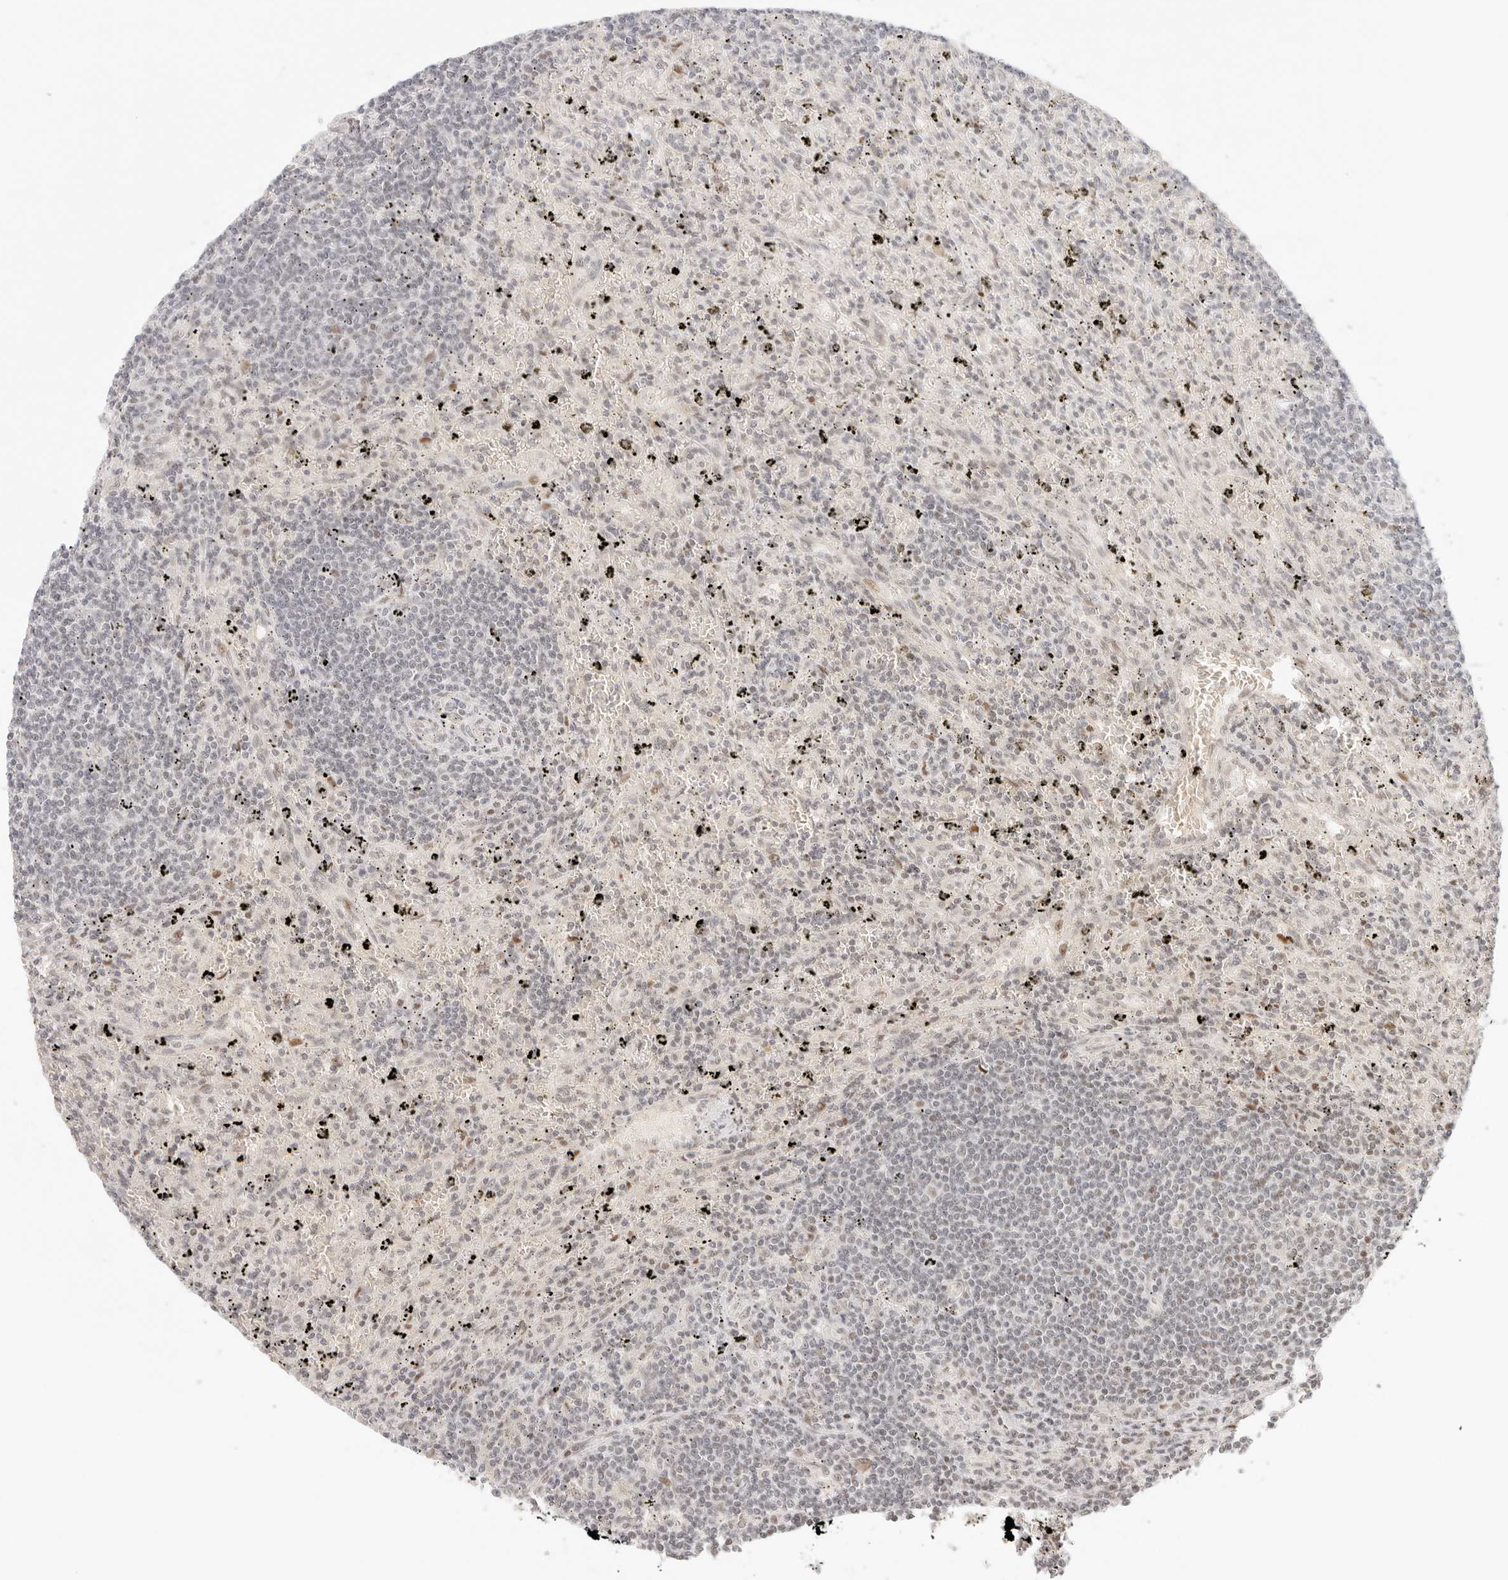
{"staining": {"intensity": "negative", "quantity": "none", "location": "none"}, "tissue": "lymphoma", "cell_type": "Tumor cells", "image_type": "cancer", "snomed": [{"axis": "morphology", "description": "Malignant lymphoma, non-Hodgkin's type, Low grade"}, {"axis": "topography", "description": "Spleen"}], "caption": "This is an immunohistochemistry (IHC) image of human lymphoma. There is no staining in tumor cells.", "gene": "HOXC5", "patient": {"sex": "male", "age": 76}}